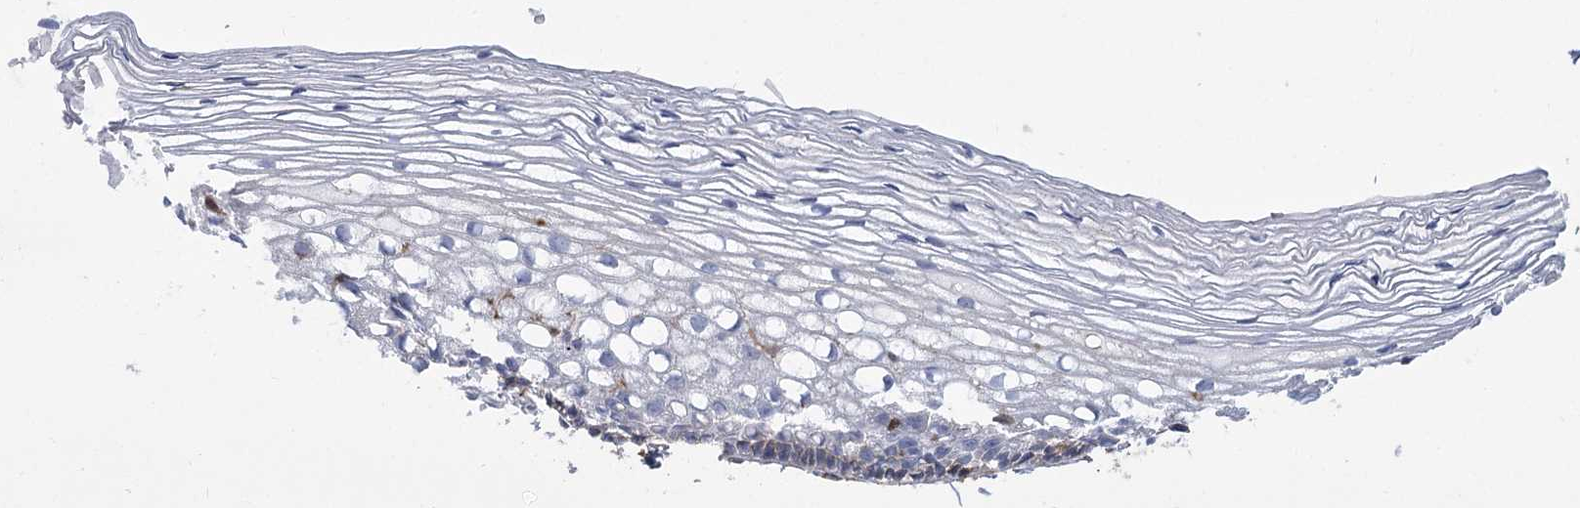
{"staining": {"intensity": "moderate", "quantity": ">75%", "location": "cytoplasmic/membranous"}, "tissue": "cervix", "cell_type": "Glandular cells", "image_type": "normal", "snomed": [{"axis": "morphology", "description": "Normal tissue, NOS"}, {"axis": "topography", "description": "Cervix"}], "caption": "IHC image of benign cervix stained for a protein (brown), which shows medium levels of moderate cytoplasmic/membranous positivity in about >75% of glandular cells.", "gene": "GUSB", "patient": {"sex": "female", "age": 27}}